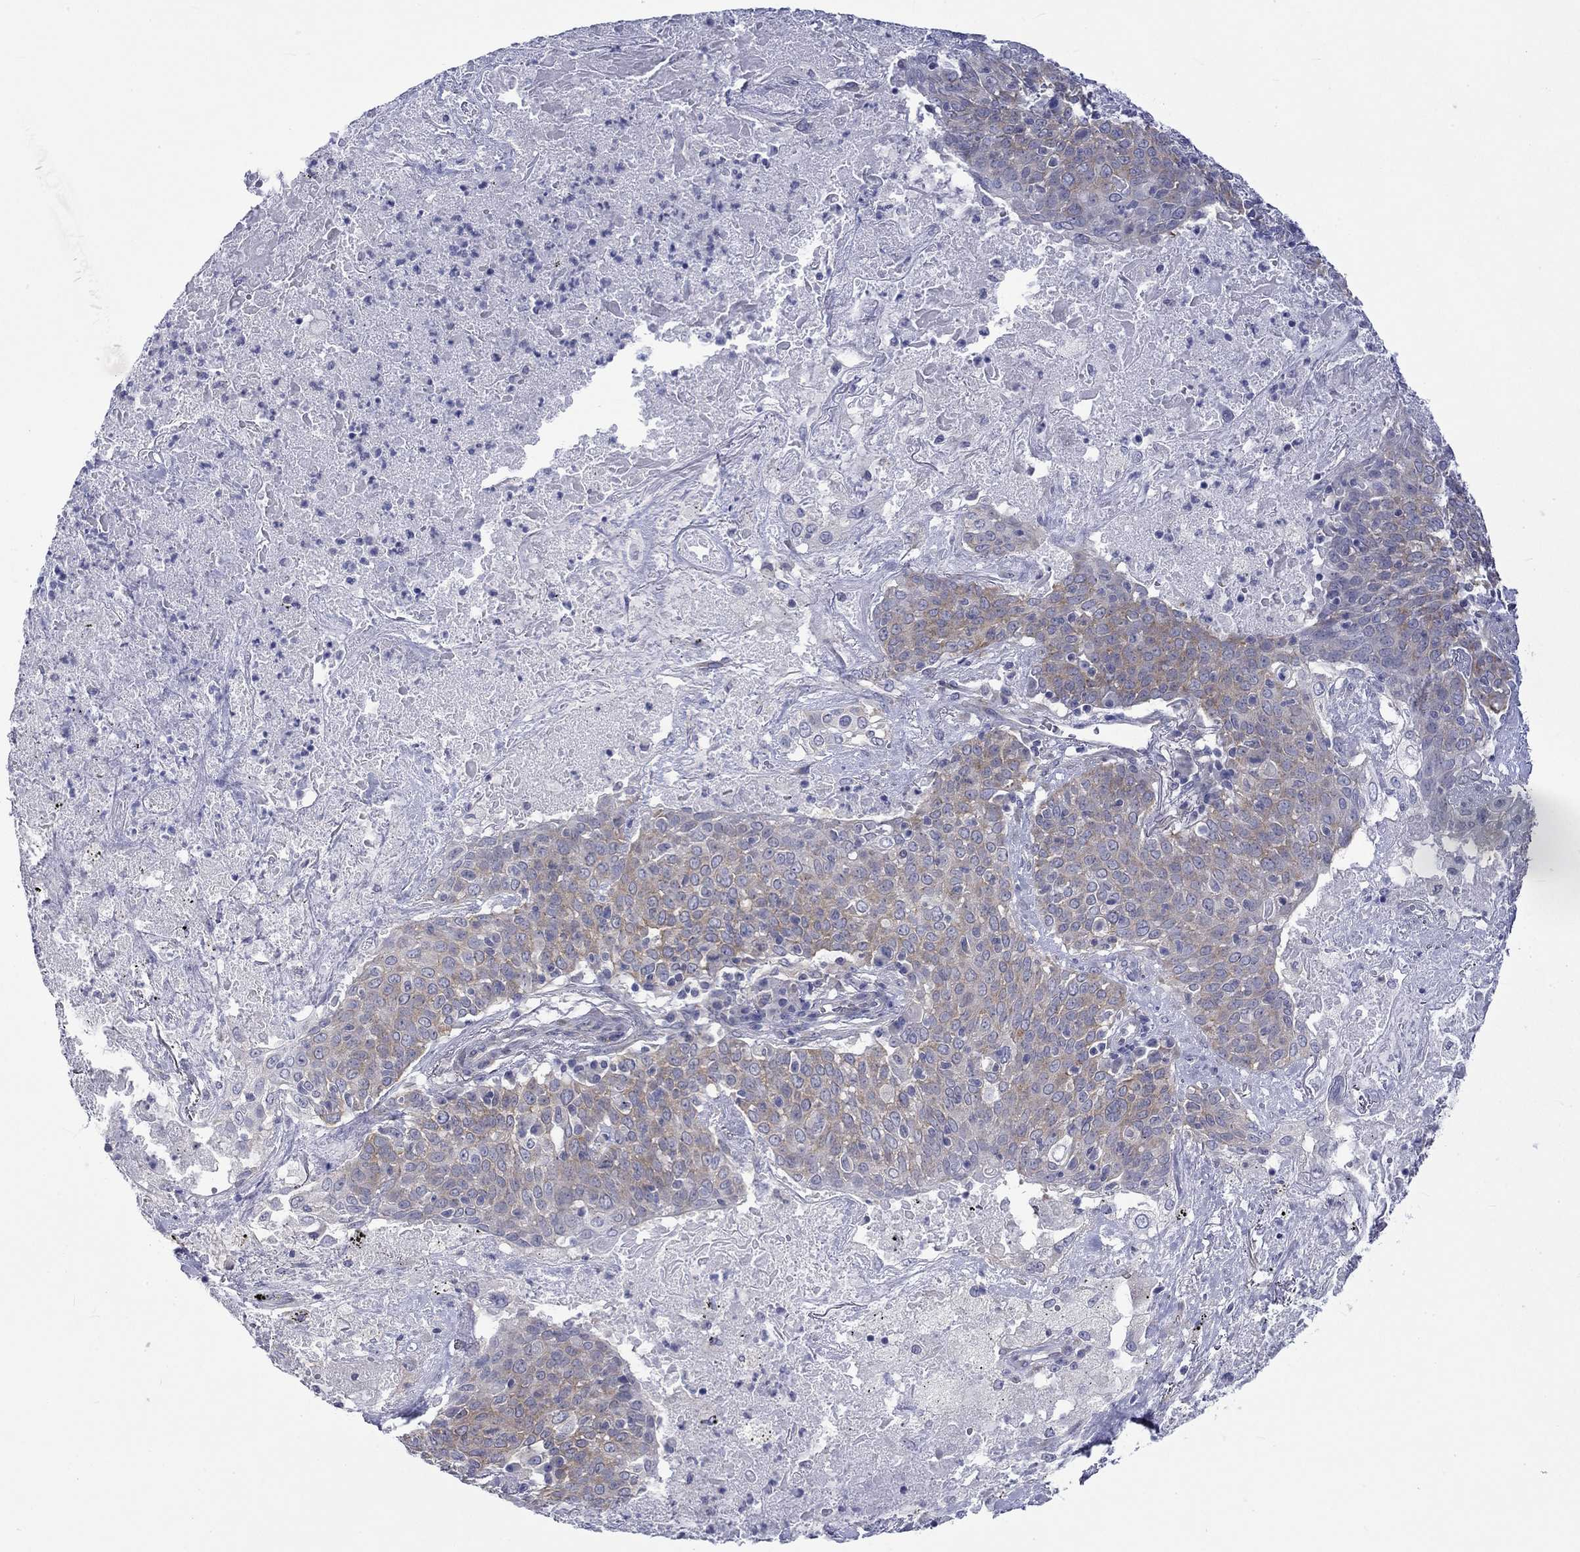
{"staining": {"intensity": "weak", "quantity": ">75%", "location": "cytoplasmic/membranous"}, "tissue": "lung cancer", "cell_type": "Tumor cells", "image_type": "cancer", "snomed": [{"axis": "morphology", "description": "Squamous cell carcinoma, NOS"}, {"axis": "topography", "description": "Lung"}], "caption": "Immunohistochemical staining of human lung squamous cell carcinoma demonstrates low levels of weak cytoplasmic/membranous protein positivity in about >75% of tumor cells.", "gene": "CERS1", "patient": {"sex": "male", "age": 82}}